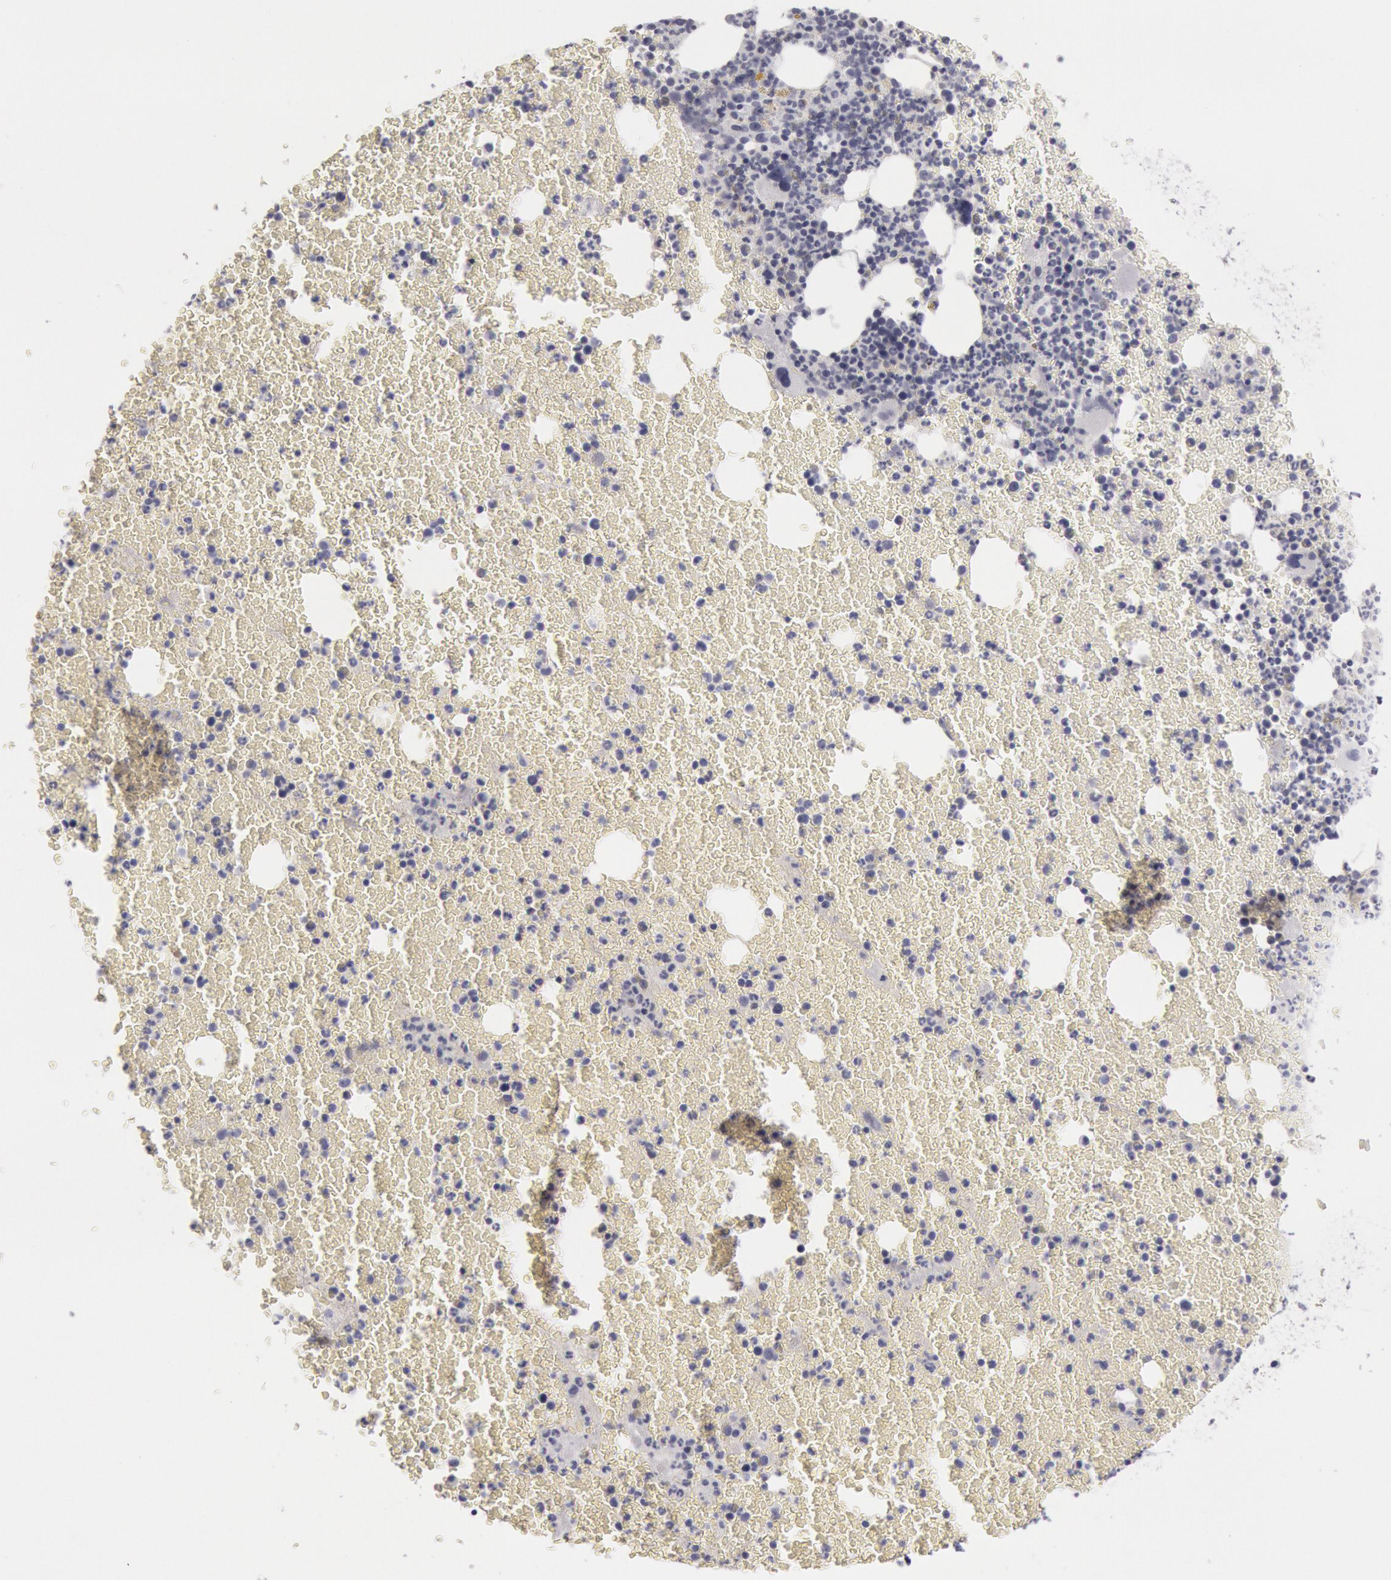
{"staining": {"intensity": "negative", "quantity": "none", "location": "none"}, "tissue": "bone marrow", "cell_type": "Hematopoietic cells", "image_type": "normal", "snomed": [{"axis": "morphology", "description": "Normal tissue, NOS"}, {"axis": "topography", "description": "Bone marrow"}], "caption": "This is an immunohistochemistry histopathology image of unremarkable human bone marrow. There is no expression in hematopoietic cells.", "gene": "KRT16", "patient": {"sex": "female", "age": 53}}